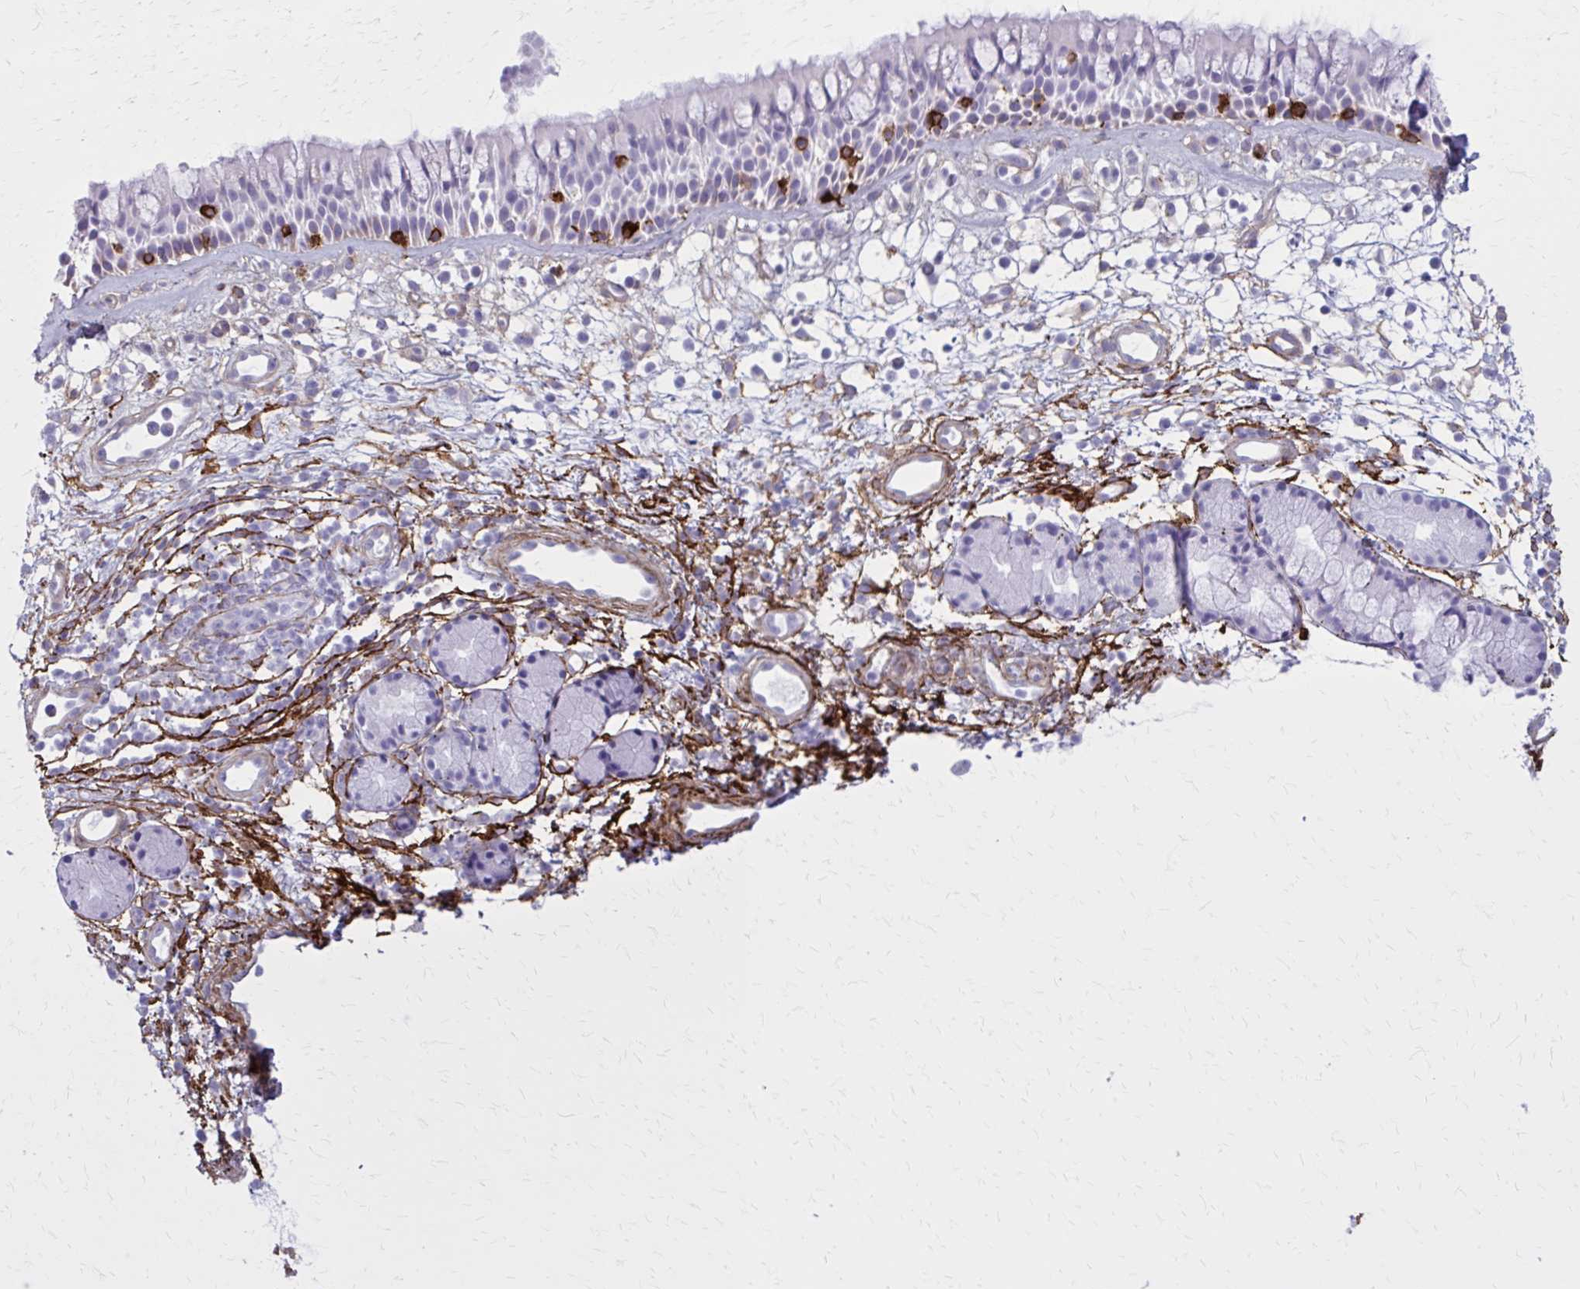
{"staining": {"intensity": "negative", "quantity": "none", "location": "none"}, "tissue": "nasopharynx", "cell_type": "Respiratory epithelial cells", "image_type": "normal", "snomed": [{"axis": "morphology", "description": "Normal tissue, NOS"}, {"axis": "topography", "description": "Nasopharynx"}], "caption": "Immunohistochemistry micrograph of normal nasopharynx: nasopharynx stained with DAB (3,3'-diaminobenzidine) exhibits no significant protein expression in respiratory epithelial cells.", "gene": "AKAP12", "patient": {"sex": "female", "age": 70}}